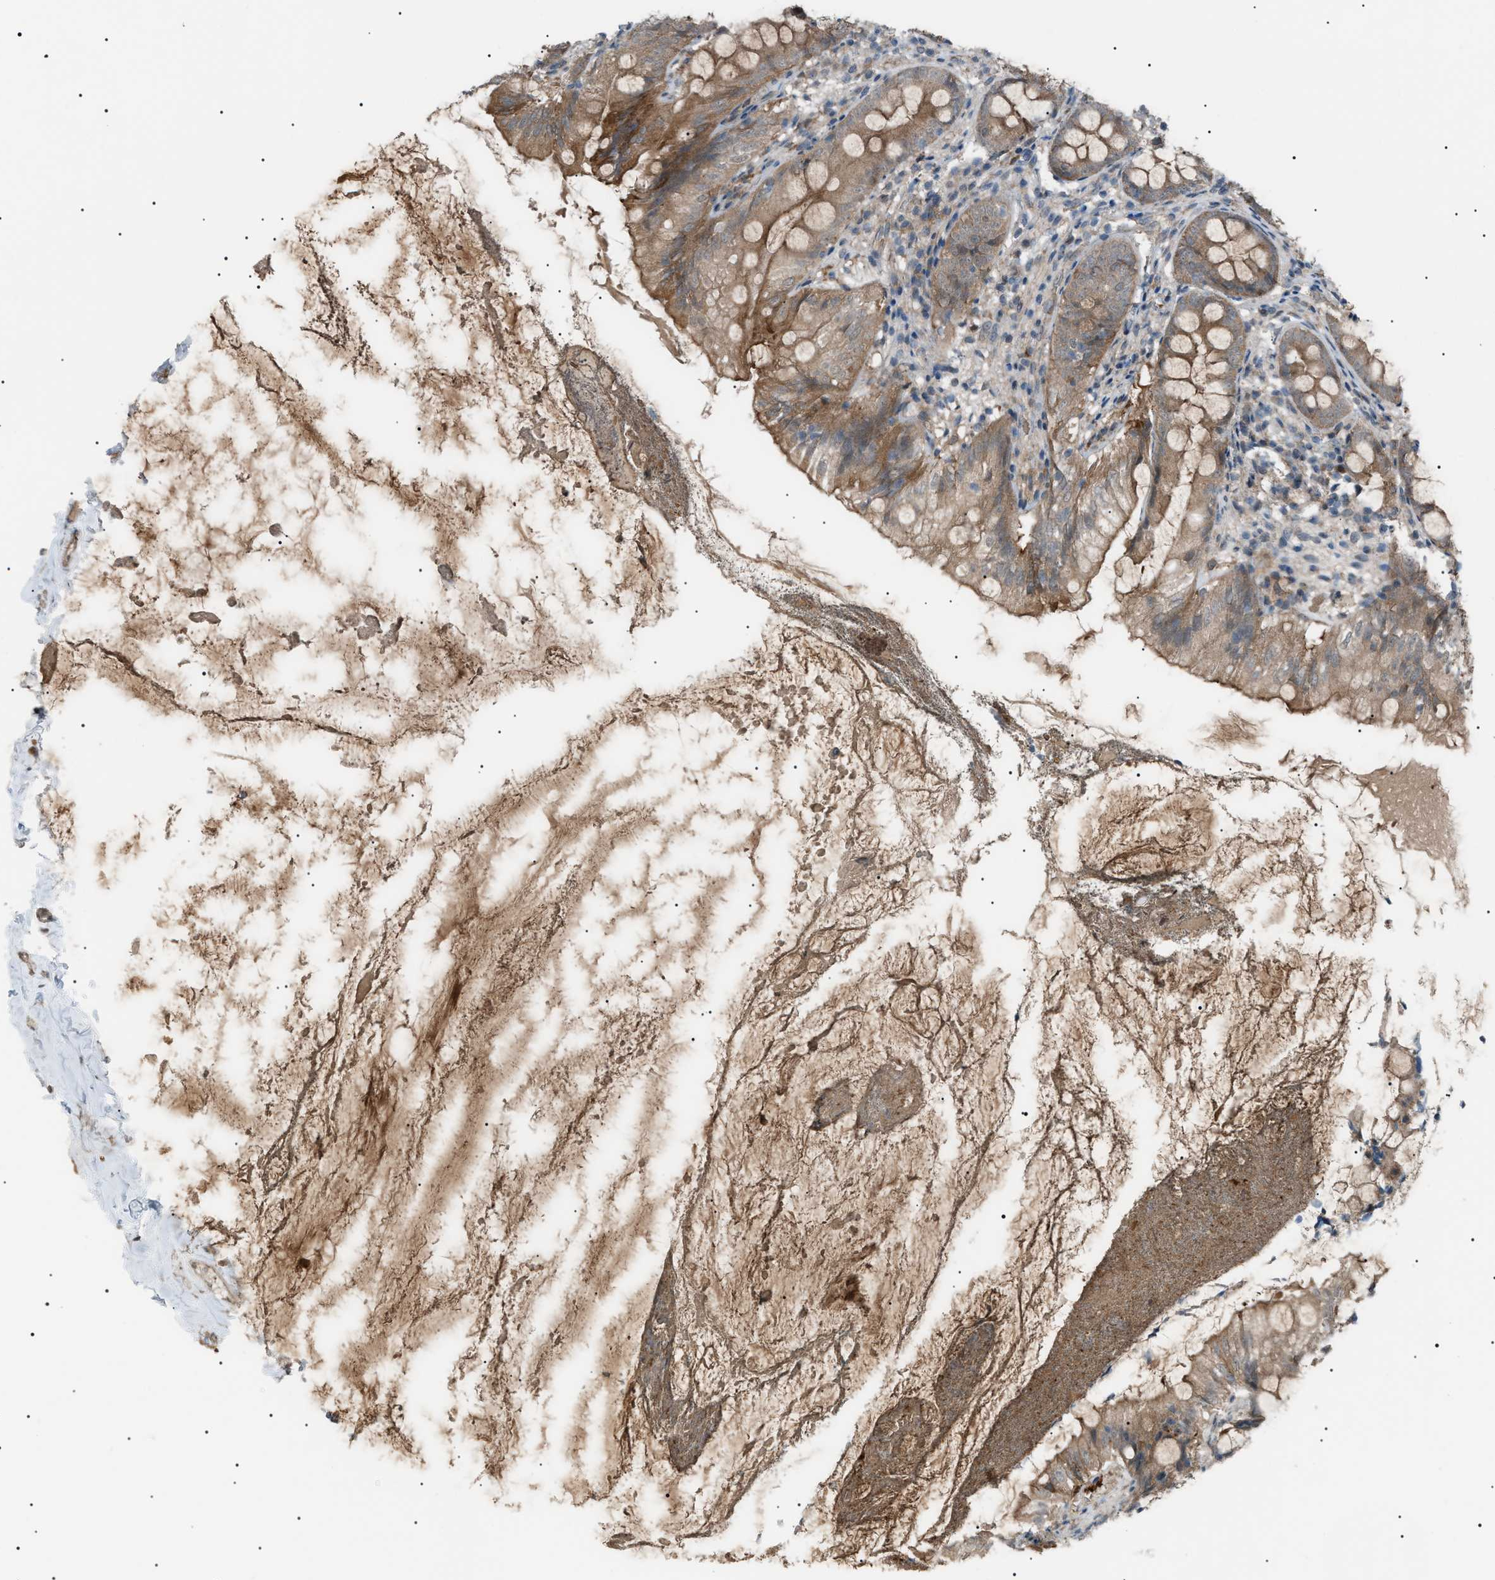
{"staining": {"intensity": "moderate", "quantity": ">75%", "location": "cytoplasmic/membranous"}, "tissue": "appendix", "cell_type": "Glandular cells", "image_type": "normal", "snomed": [{"axis": "morphology", "description": "Normal tissue, NOS"}, {"axis": "topography", "description": "Appendix"}], "caption": "Moderate cytoplasmic/membranous staining for a protein is appreciated in about >75% of glandular cells of benign appendix using immunohistochemistry (IHC).", "gene": "LPIN2", "patient": {"sex": "female", "age": 77}}